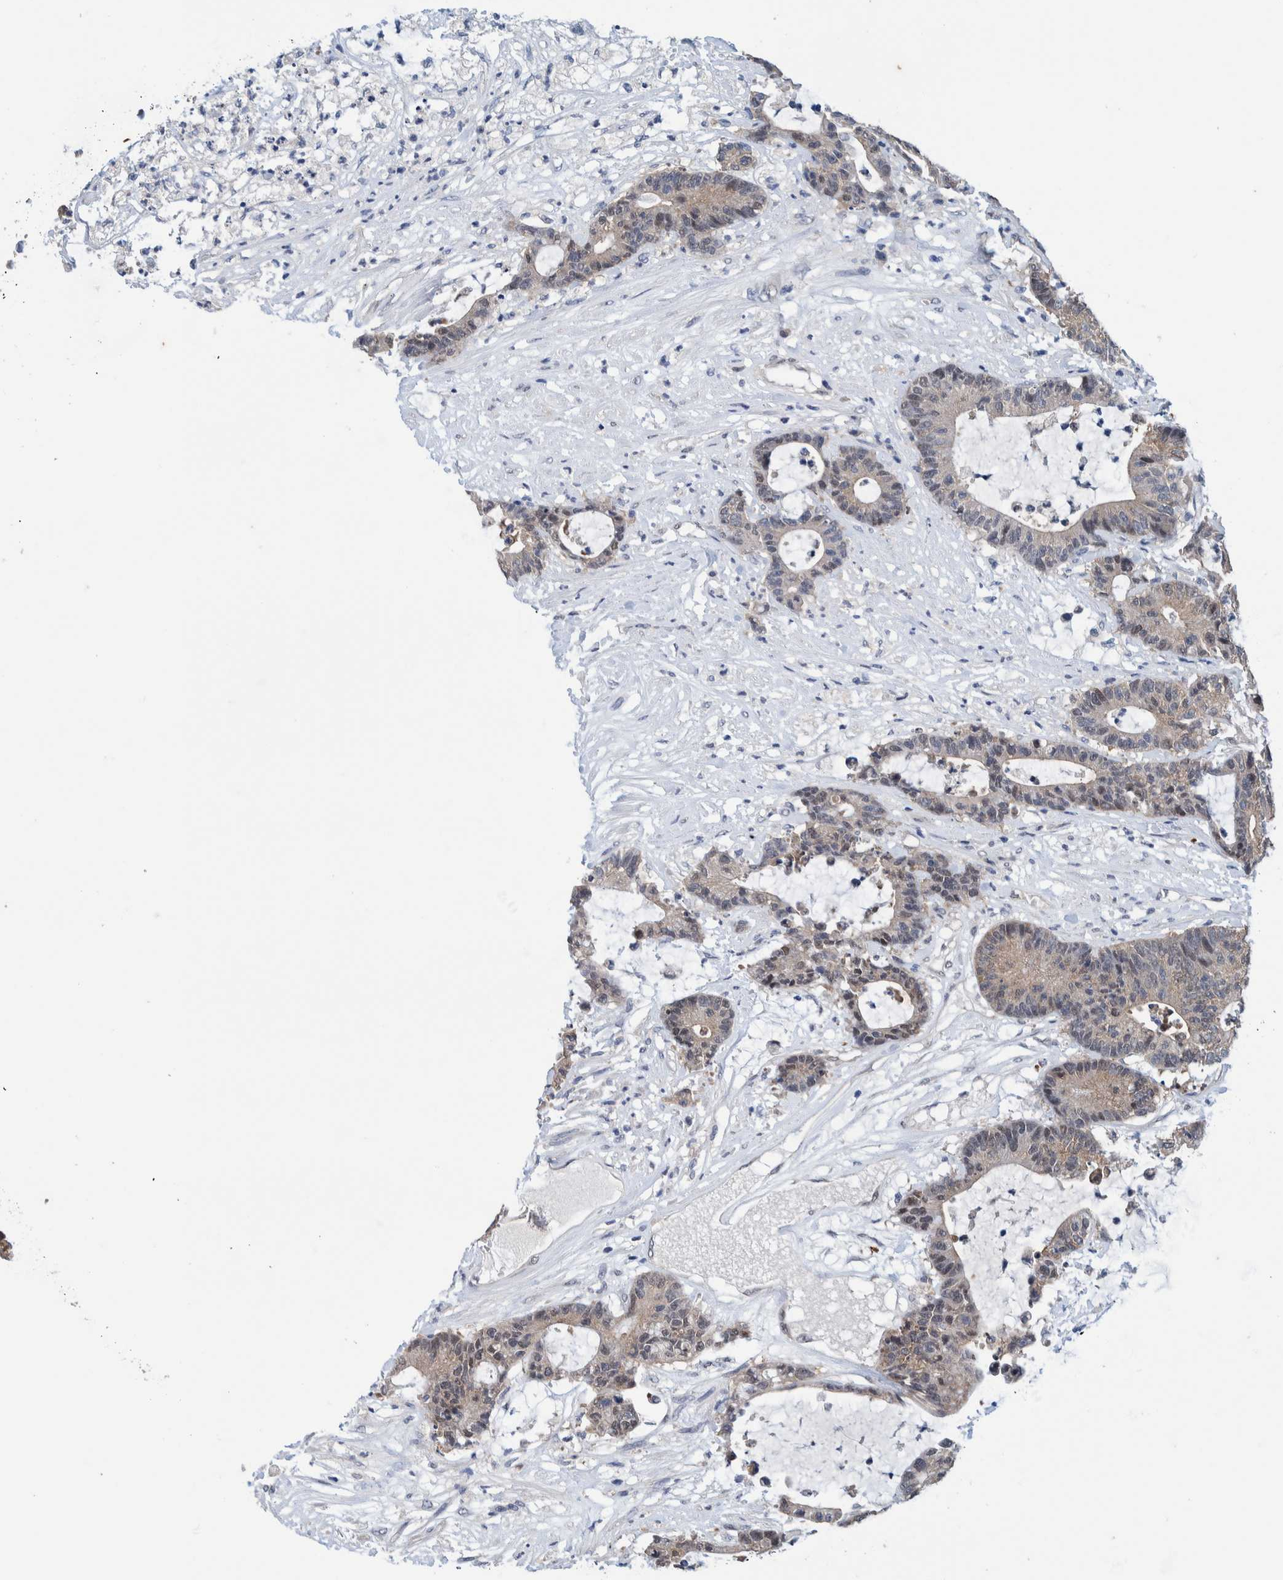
{"staining": {"intensity": "weak", "quantity": "<25%", "location": "cytoplasmic/membranous"}, "tissue": "colorectal cancer", "cell_type": "Tumor cells", "image_type": "cancer", "snomed": [{"axis": "morphology", "description": "Adenocarcinoma, NOS"}, {"axis": "topography", "description": "Colon"}], "caption": "Adenocarcinoma (colorectal) stained for a protein using immunohistochemistry (IHC) displays no expression tumor cells.", "gene": "PFAS", "patient": {"sex": "female", "age": 84}}